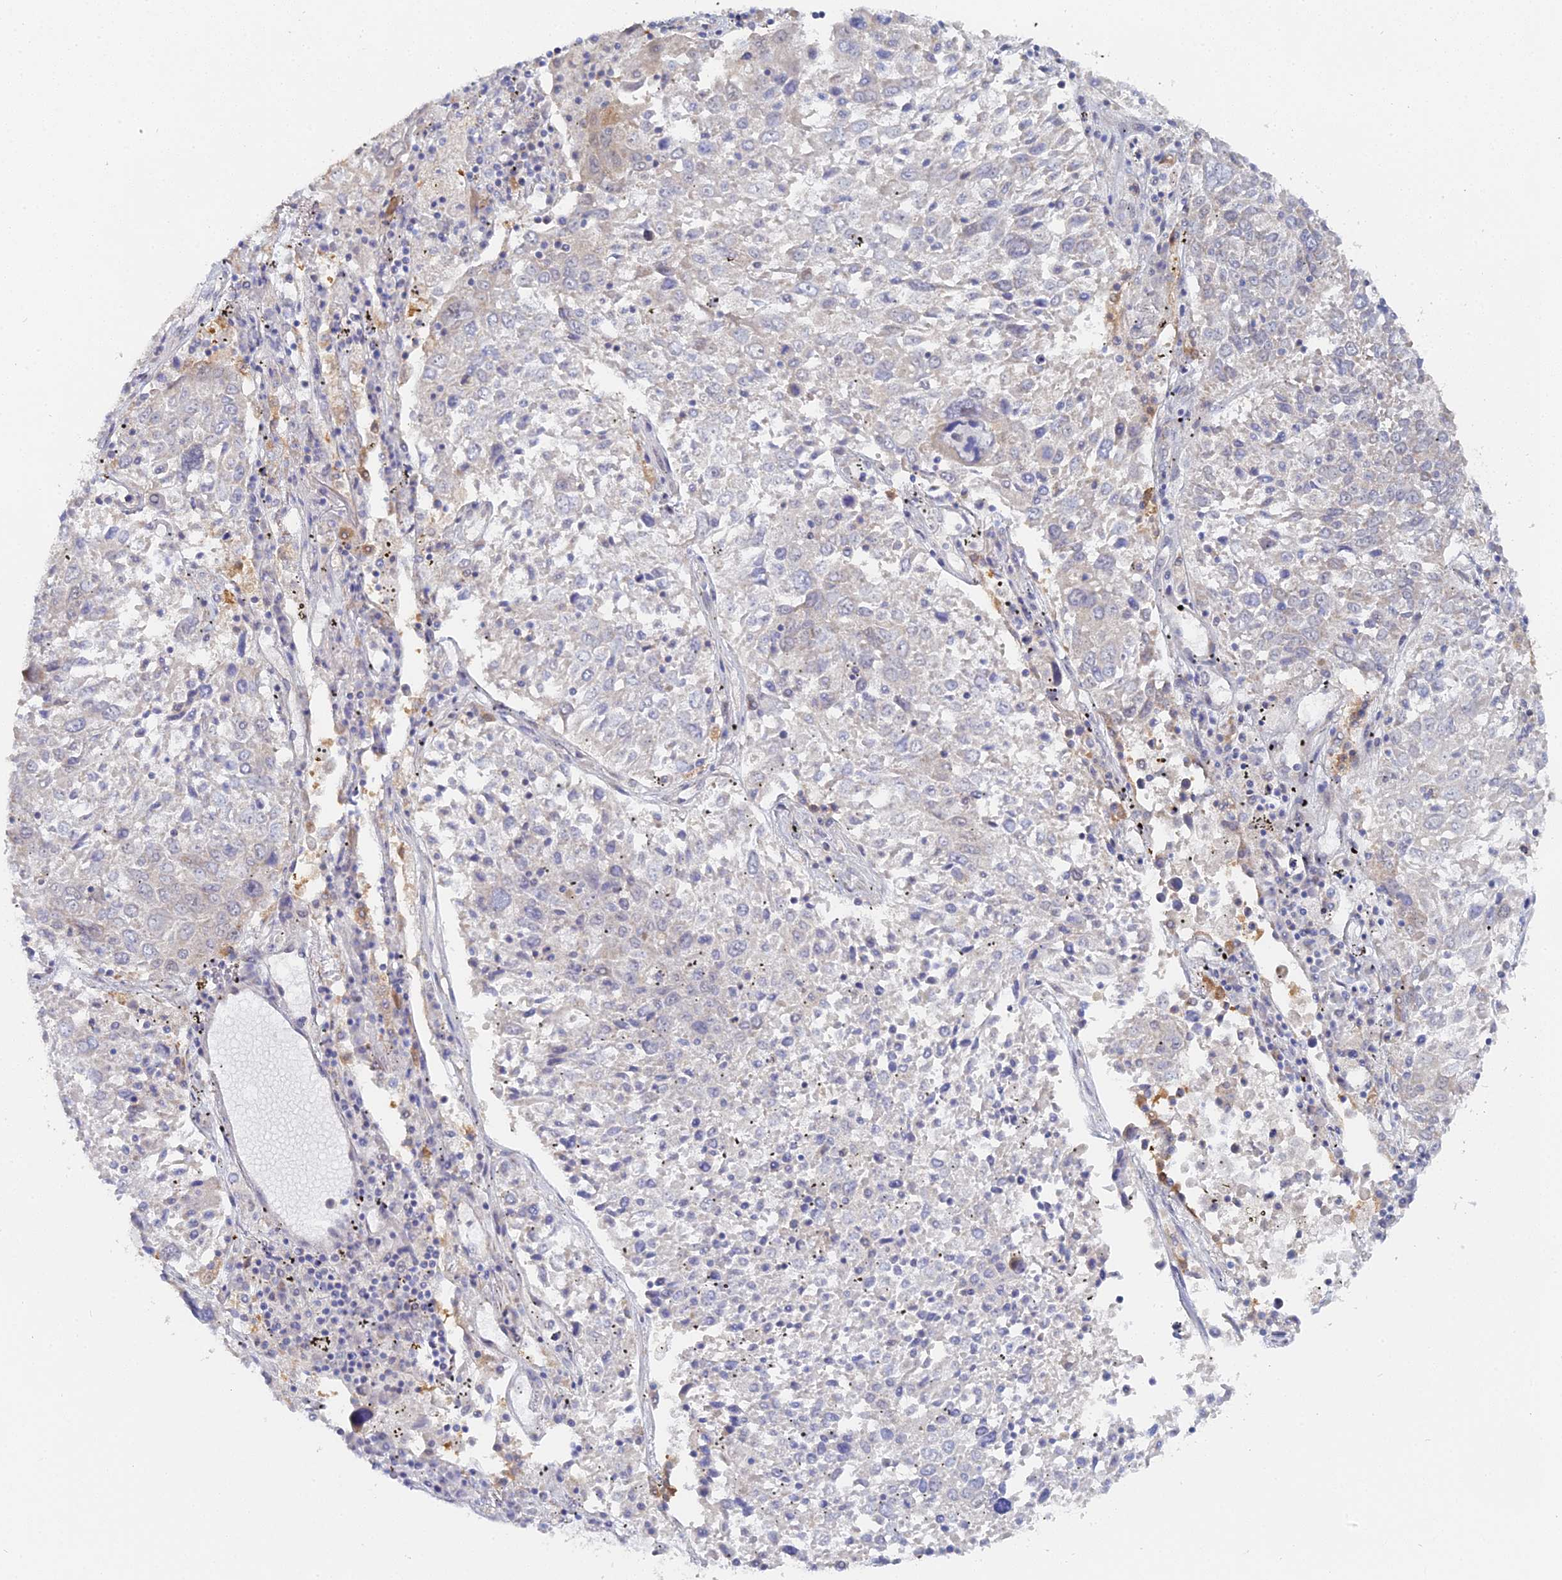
{"staining": {"intensity": "negative", "quantity": "none", "location": "none"}, "tissue": "lung cancer", "cell_type": "Tumor cells", "image_type": "cancer", "snomed": [{"axis": "morphology", "description": "Squamous cell carcinoma, NOS"}, {"axis": "topography", "description": "Lung"}], "caption": "Immunohistochemistry (IHC) of human squamous cell carcinoma (lung) shows no expression in tumor cells.", "gene": "THAP4", "patient": {"sex": "male", "age": 65}}